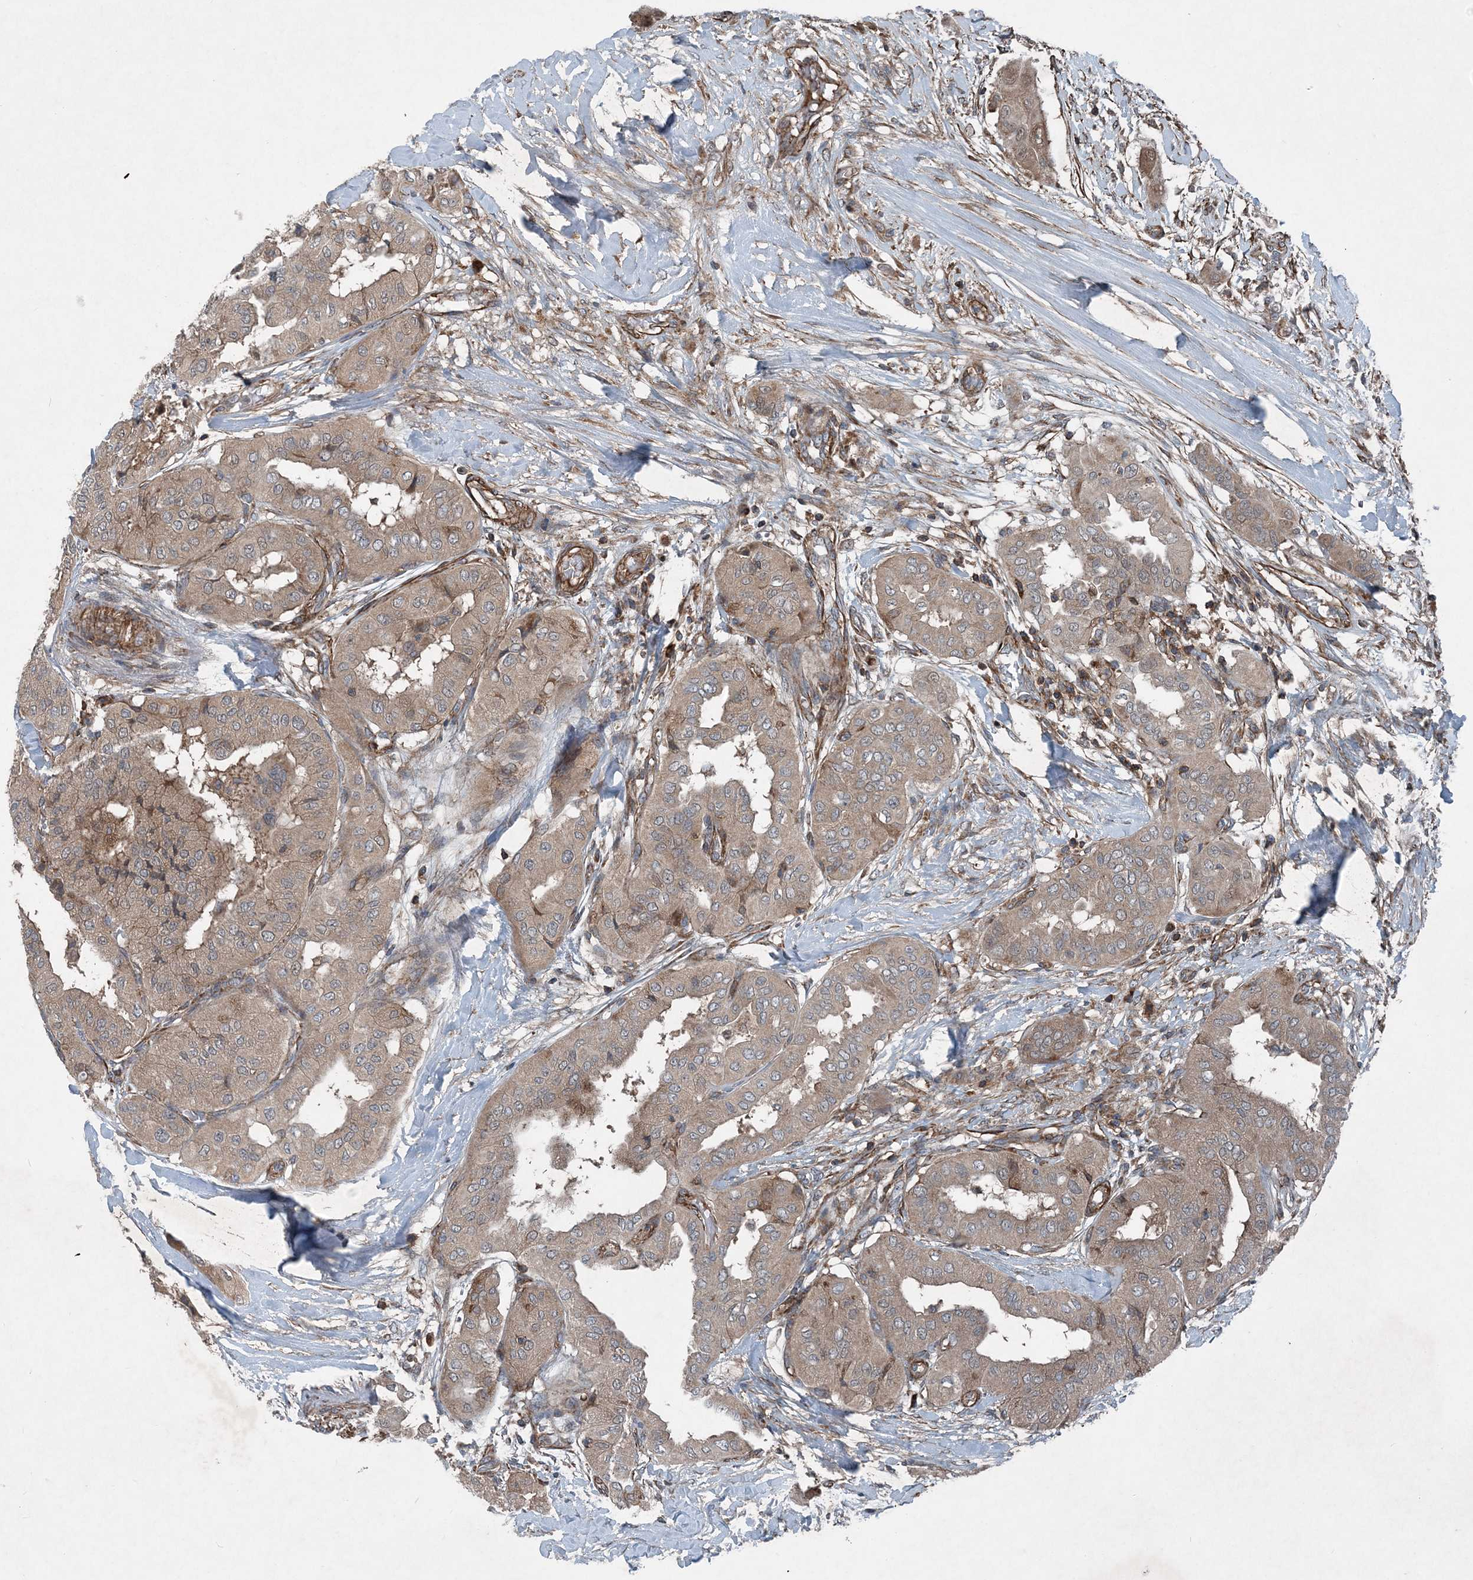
{"staining": {"intensity": "weak", "quantity": ">75%", "location": "cytoplasmic/membranous"}, "tissue": "thyroid cancer", "cell_type": "Tumor cells", "image_type": "cancer", "snomed": [{"axis": "morphology", "description": "Papillary adenocarcinoma, NOS"}, {"axis": "topography", "description": "Thyroid gland"}], "caption": "There is low levels of weak cytoplasmic/membranous expression in tumor cells of thyroid cancer (papillary adenocarcinoma), as demonstrated by immunohistochemical staining (brown color).", "gene": "NDUFA2", "patient": {"sex": "female", "age": 59}}